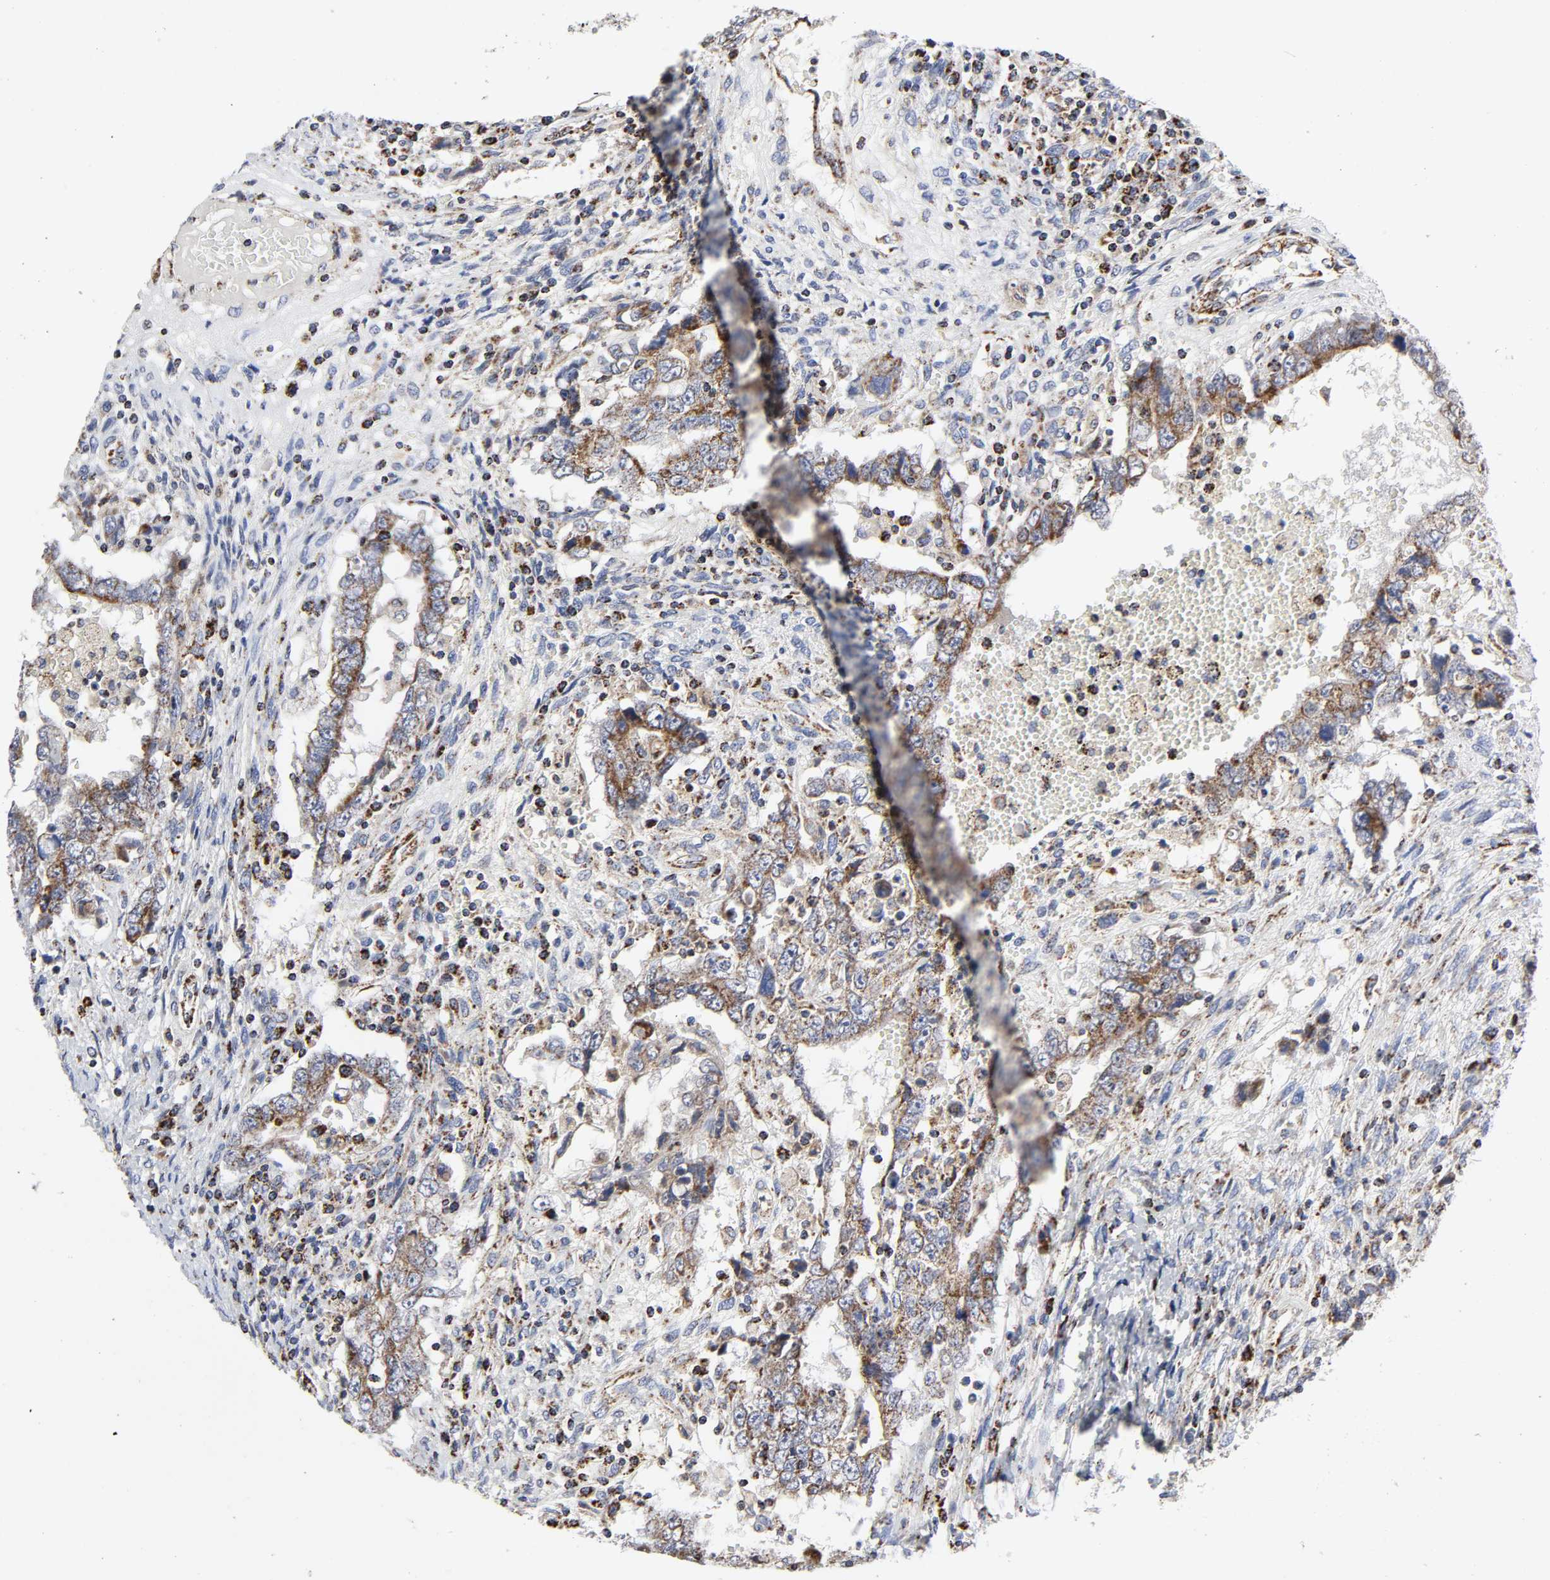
{"staining": {"intensity": "moderate", "quantity": ">75%", "location": "cytoplasmic/membranous"}, "tissue": "testis cancer", "cell_type": "Tumor cells", "image_type": "cancer", "snomed": [{"axis": "morphology", "description": "Carcinoma, Embryonal, NOS"}, {"axis": "topography", "description": "Testis"}], "caption": "Immunohistochemistry (DAB (3,3'-diaminobenzidine)) staining of human testis cancer (embryonal carcinoma) shows moderate cytoplasmic/membranous protein staining in about >75% of tumor cells.", "gene": "AOPEP", "patient": {"sex": "male", "age": 26}}